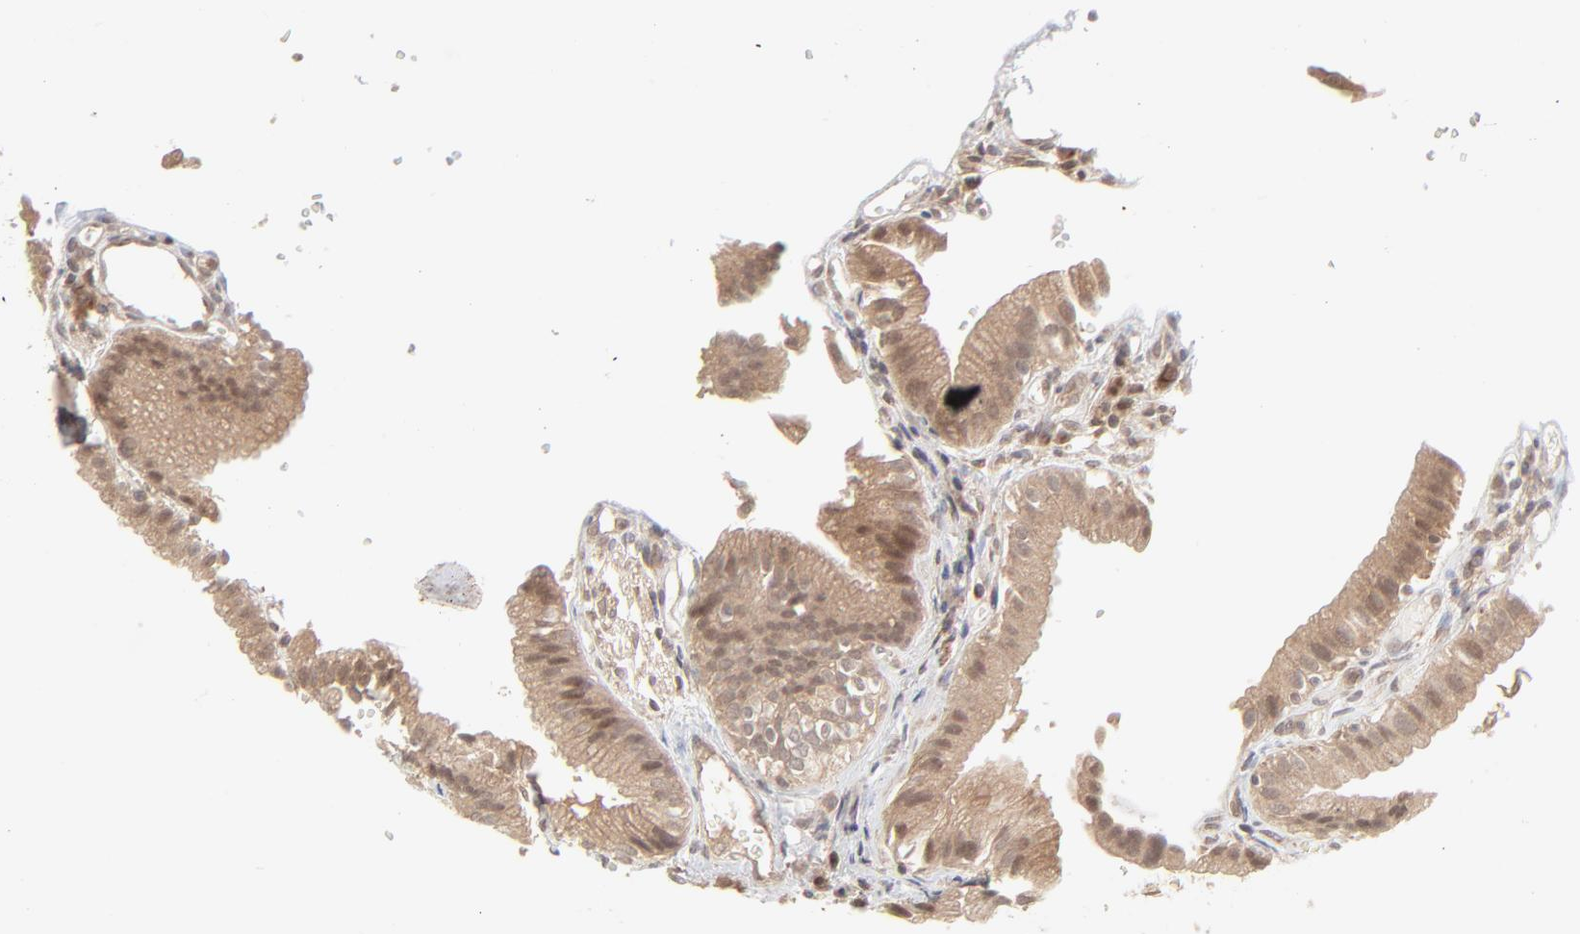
{"staining": {"intensity": "moderate", "quantity": ">75%", "location": "cytoplasmic/membranous,nuclear"}, "tissue": "gallbladder", "cell_type": "Glandular cells", "image_type": "normal", "snomed": [{"axis": "morphology", "description": "Normal tissue, NOS"}, {"axis": "topography", "description": "Gallbladder"}], "caption": "Immunohistochemical staining of normal human gallbladder displays moderate cytoplasmic/membranous,nuclear protein staining in about >75% of glandular cells. (DAB (3,3'-diaminobenzidine) = brown stain, brightfield microscopy at high magnification).", "gene": "SCFD1", "patient": {"sex": "male", "age": 65}}